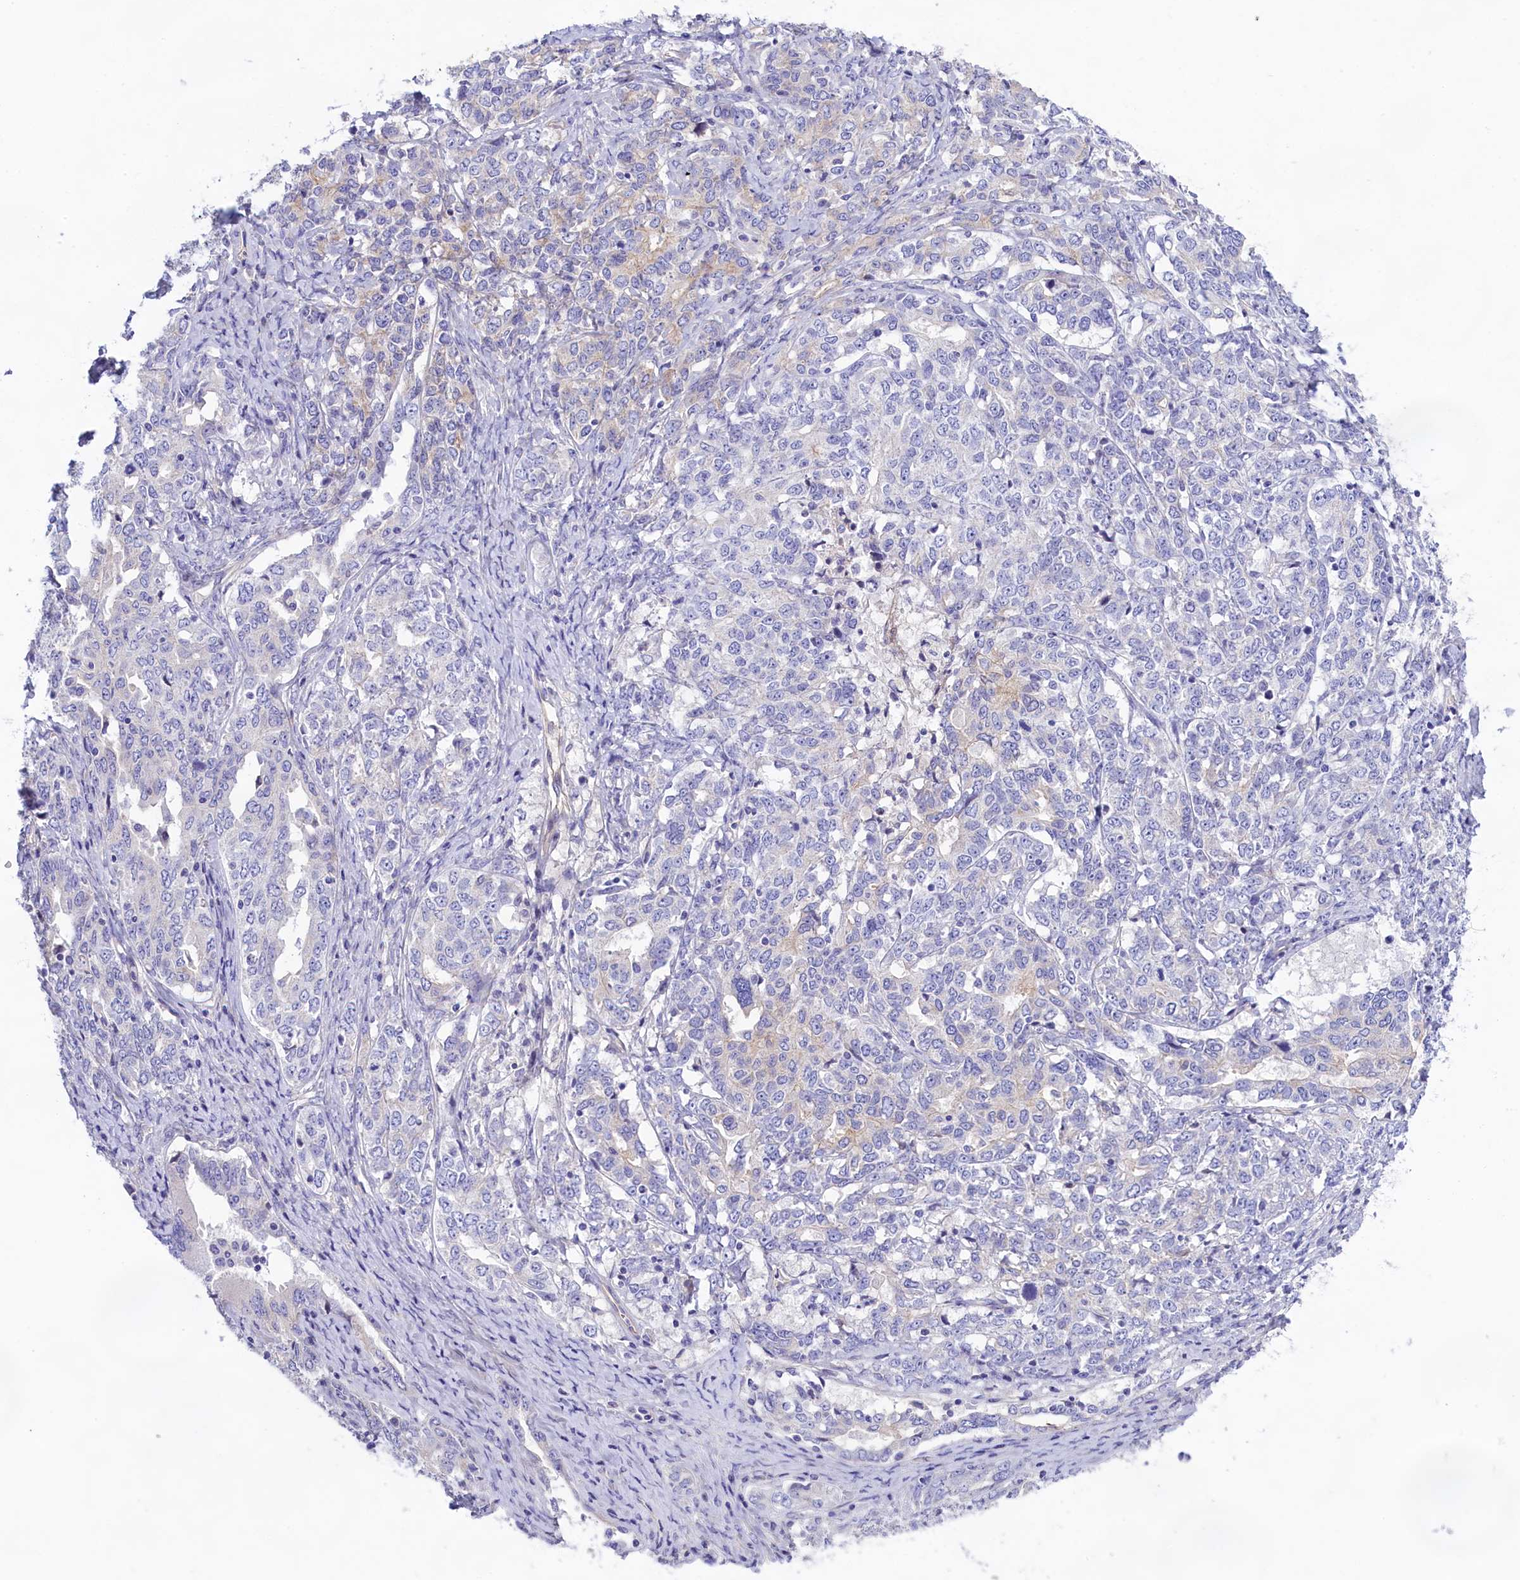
{"staining": {"intensity": "negative", "quantity": "none", "location": "none"}, "tissue": "ovarian cancer", "cell_type": "Tumor cells", "image_type": "cancer", "snomed": [{"axis": "morphology", "description": "Carcinoma, endometroid"}, {"axis": "topography", "description": "Ovary"}], "caption": "Photomicrograph shows no protein positivity in tumor cells of endometroid carcinoma (ovarian) tissue.", "gene": "PPP1R13L", "patient": {"sex": "female", "age": 62}}